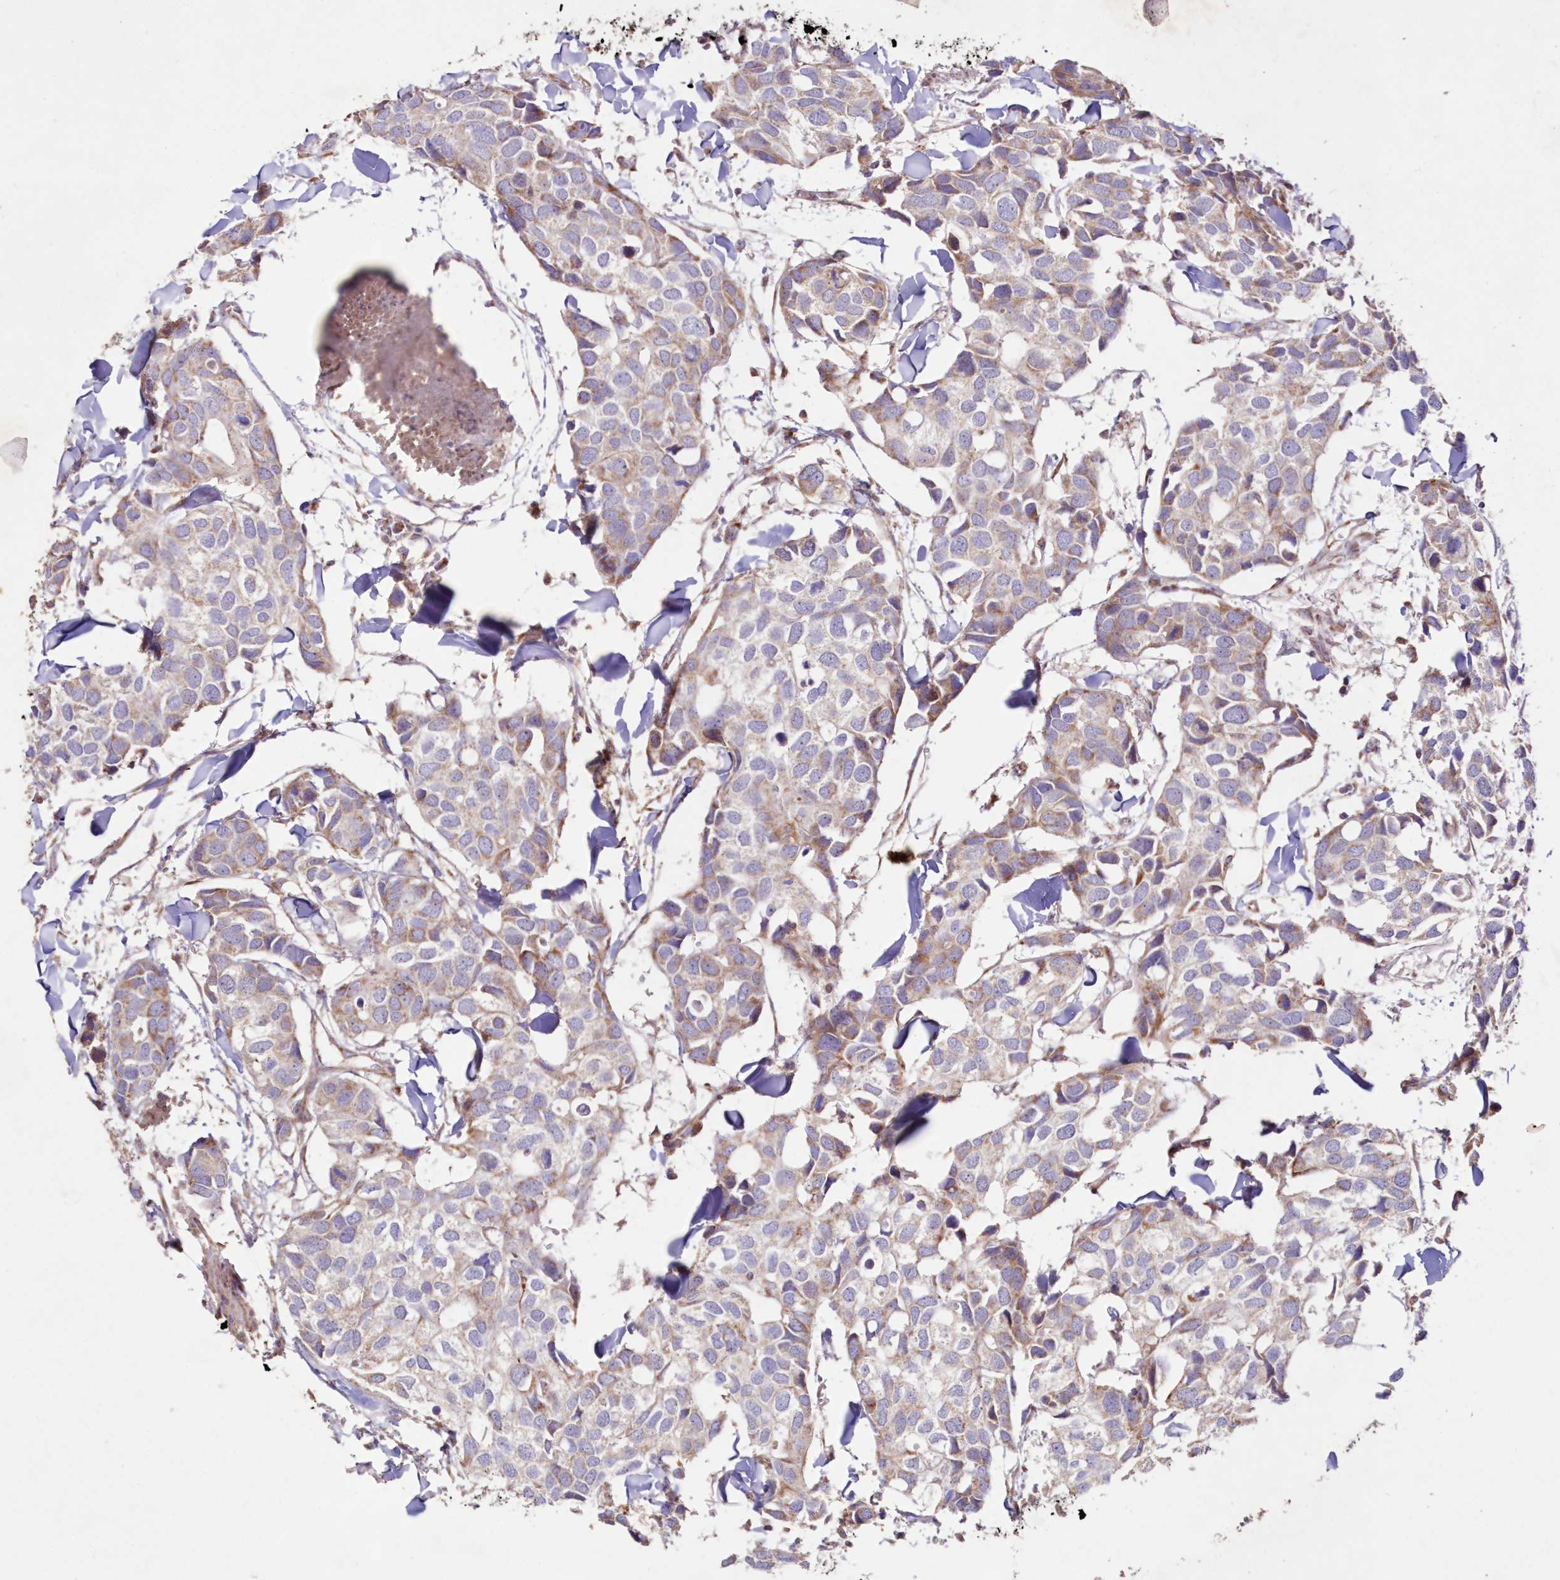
{"staining": {"intensity": "moderate", "quantity": "<25%", "location": "cytoplasmic/membranous"}, "tissue": "breast cancer", "cell_type": "Tumor cells", "image_type": "cancer", "snomed": [{"axis": "morphology", "description": "Duct carcinoma"}, {"axis": "topography", "description": "Breast"}], "caption": "IHC of human breast cancer (infiltrating ductal carcinoma) exhibits low levels of moderate cytoplasmic/membranous staining in approximately <25% of tumor cells. The staining is performed using DAB brown chromogen to label protein expression. The nuclei are counter-stained blue using hematoxylin.", "gene": "HADHB", "patient": {"sex": "female", "age": 83}}